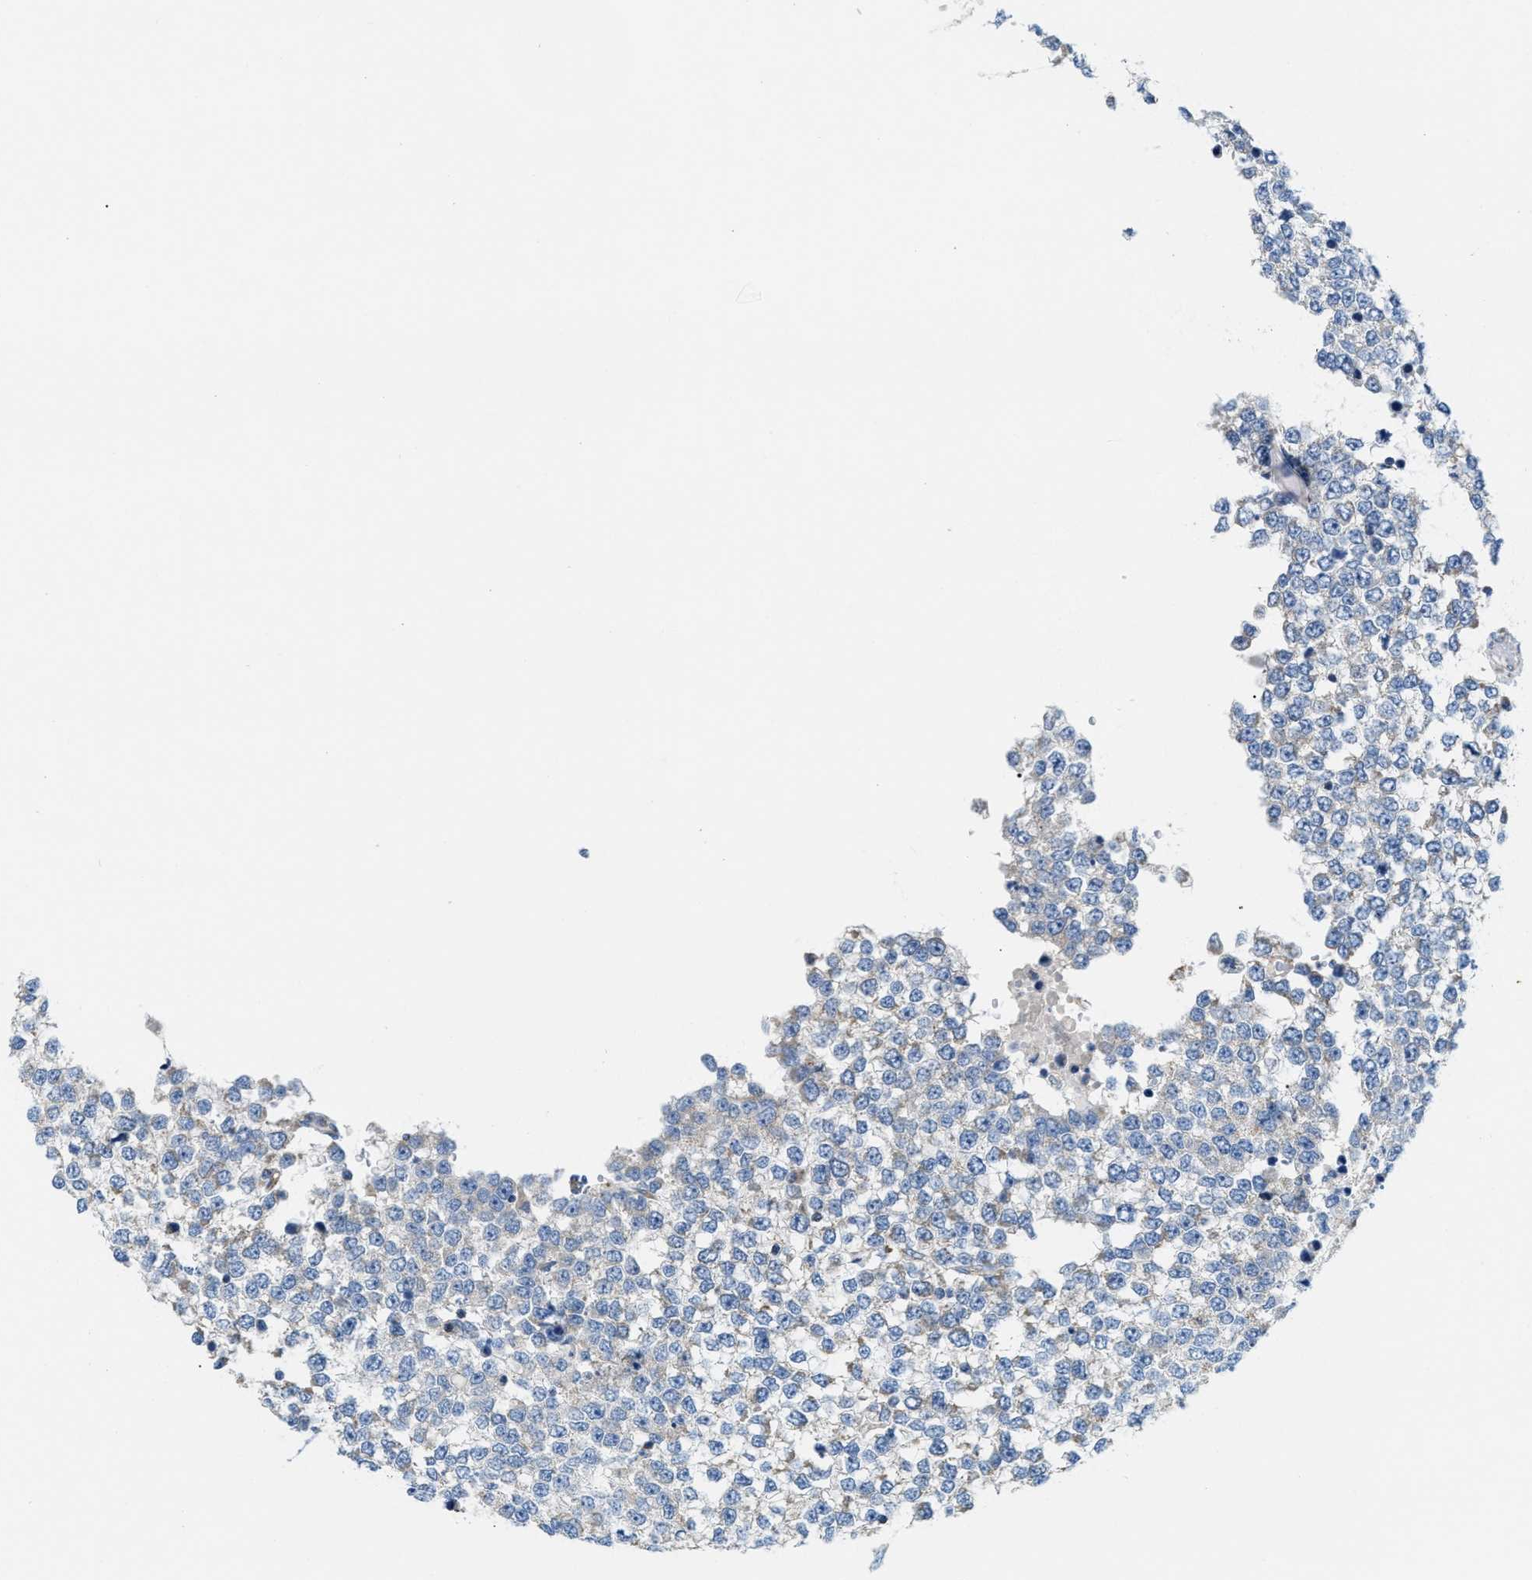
{"staining": {"intensity": "weak", "quantity": "<25%", "location": "cytoplasmic/membranous"}, "tissue": "testis cancer", "cell_type": "Tumor cells", "image_type": "cancer", "snomed": [{"axis": "morphology", "description": "Seminoma, NOS"}, {"axis": "topography", "description": "Testis"}], "caption": "Human seminoma (testis) stained for a protein using IHC exhibits no positivity in tumor cells.", "gene": "JADE1", "patient": {"sex": "male", "age": 65}}